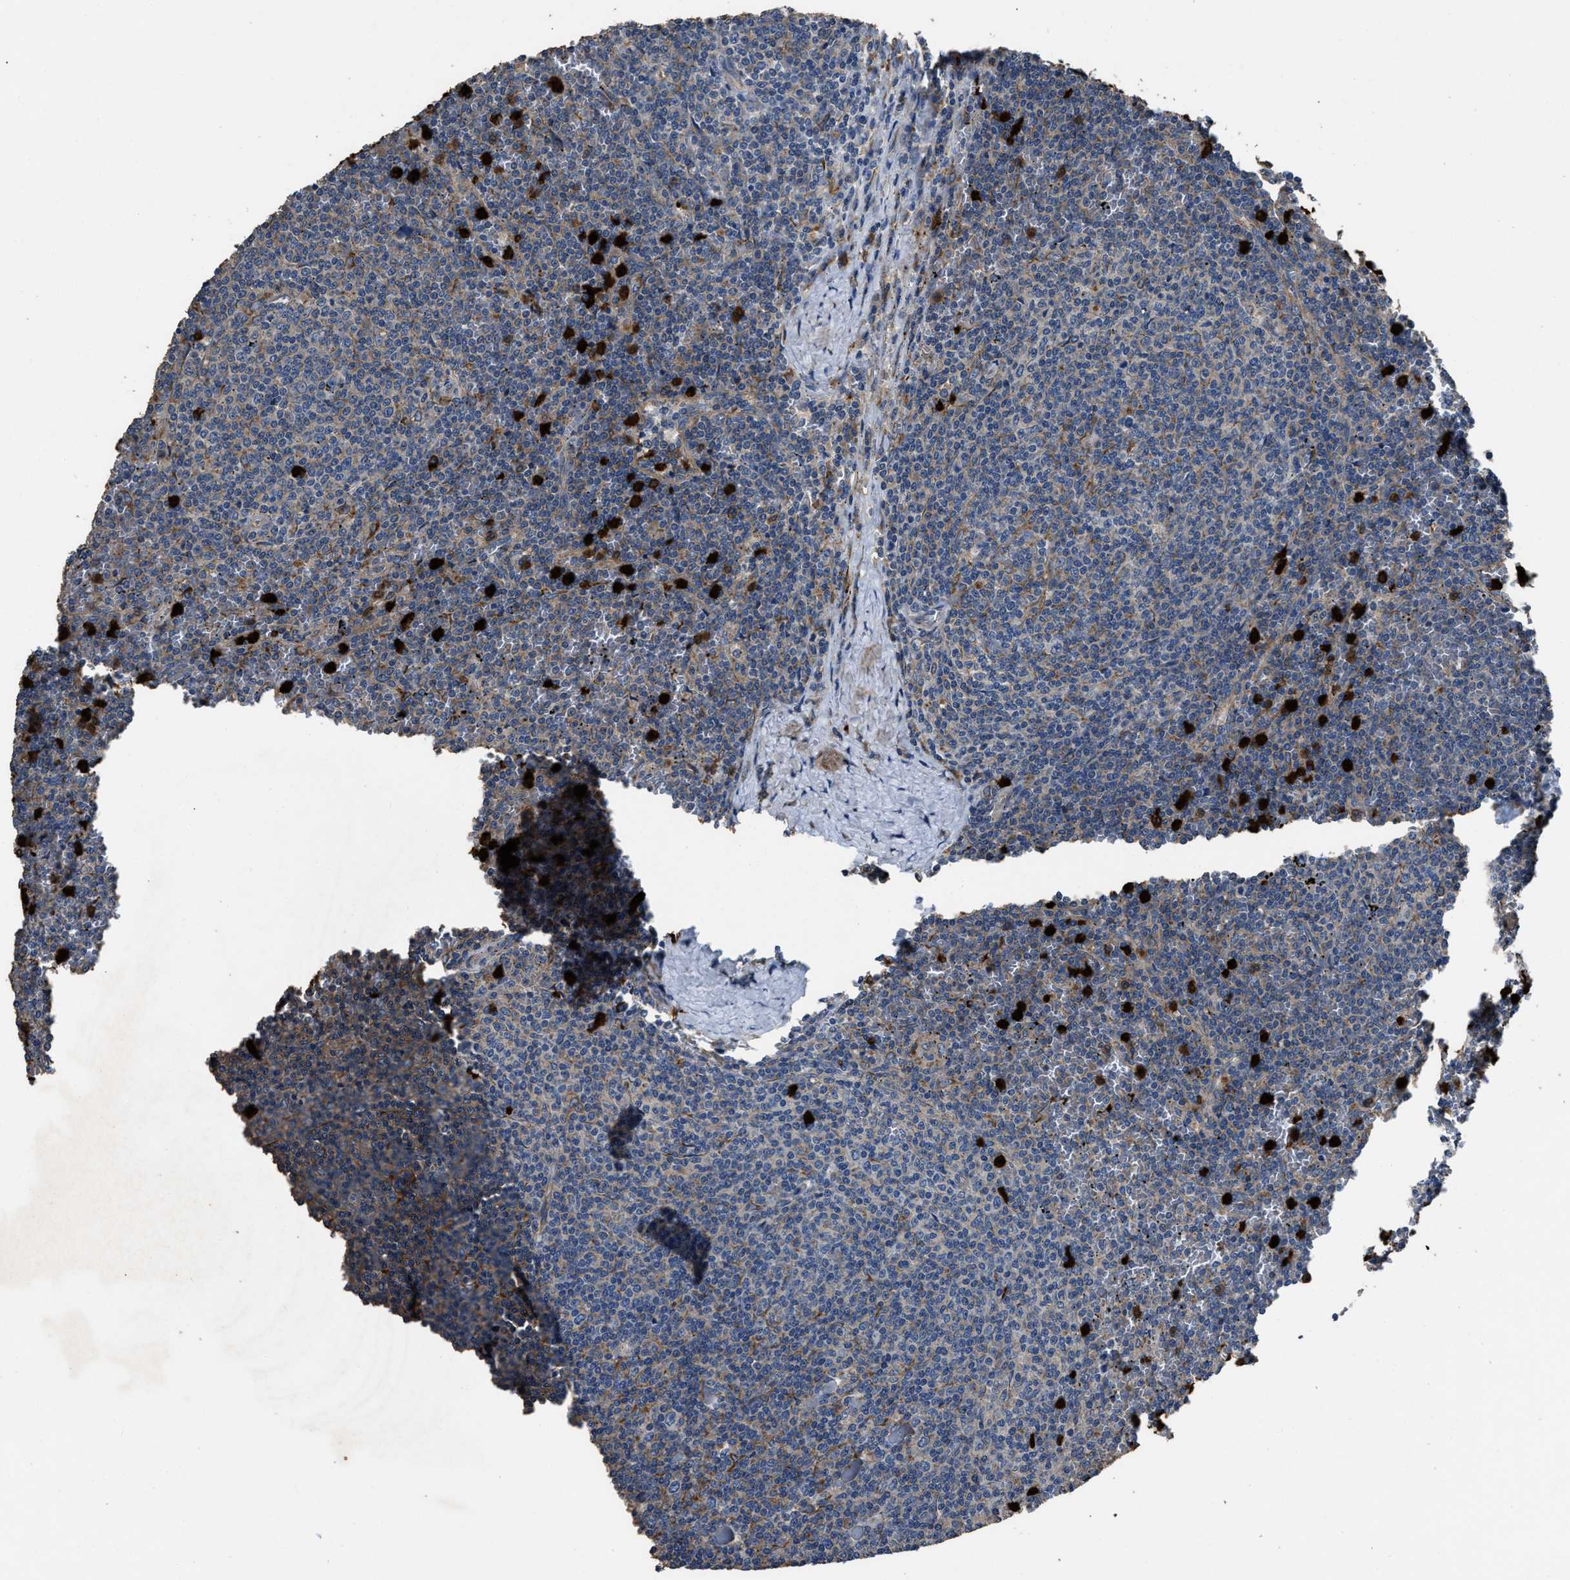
{"staining": {"intensity": "weak", "quantity": "<25%", "location": "cytoplasmic/membranous"}, "tissue": "lymphoma", "cell_type": "Tumor cells", "image_type": "cancer", "snomed": [{"axis": "morphology", "description": "Malignant lymphoma, non-Hodgkin's type, Low grade"}, {"axis": "topography", "description": "Spleen"}], "caption": "Tumor cells show no significant protein staining in low-grade malignant lymphoma, non-Hodgkin's type.", "gene": "ANGPT1", "patient": {"sex": "female", "age": 50}}